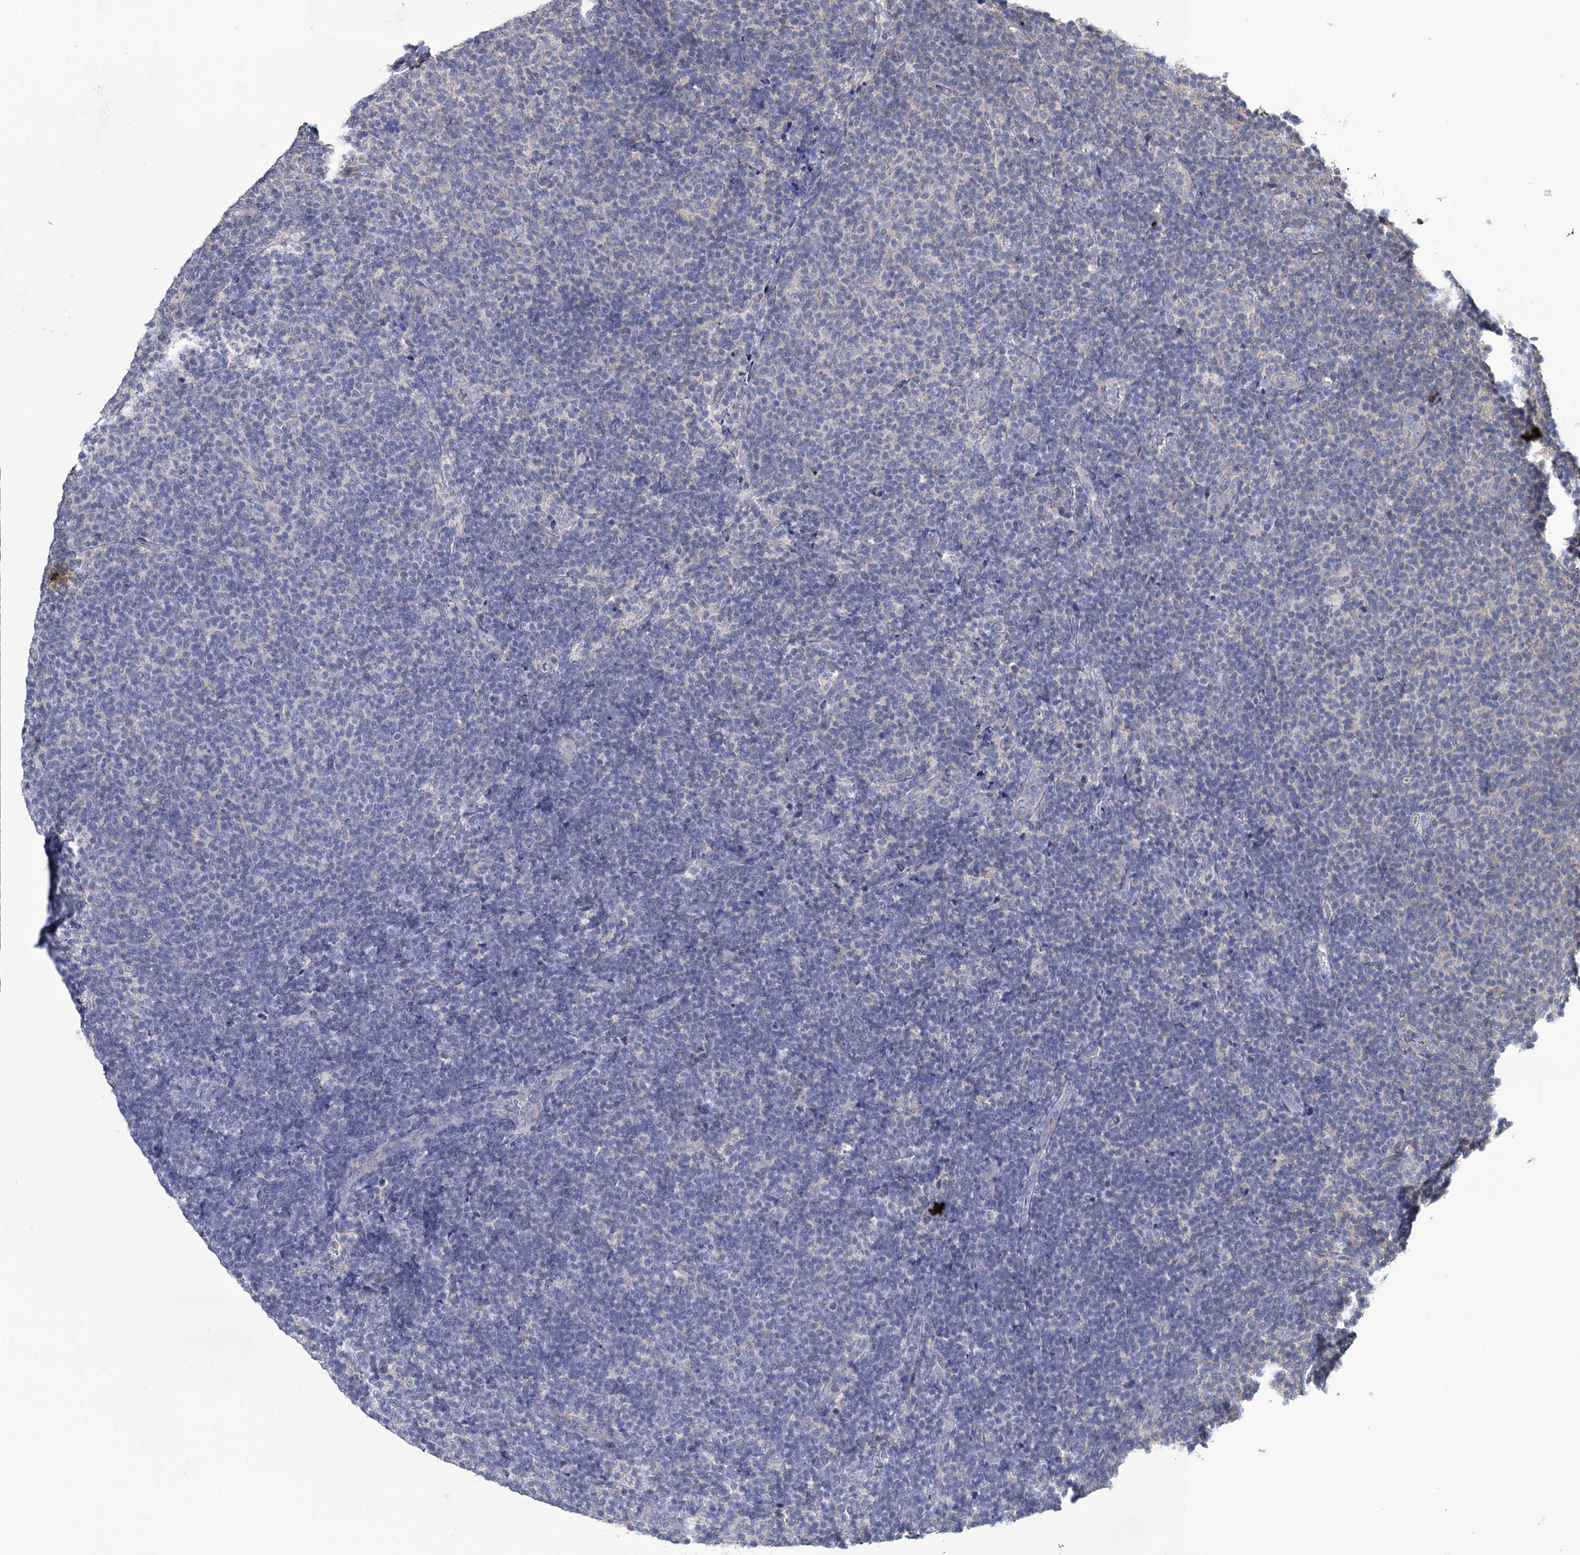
{"staining": {"intensity": "negative", "quantity": "none", "location": "none"}, "tissue": "lymphoma", "cell_type": "Tumor cells", "image_type": "cancer", "snomed": [{"axis": "morphology", "description": "Malignant lymphoma, non-Hodgkin's type, Low grade"}, {"axis": "topography", "description": "Lymph node"}], "caption": "The immunohistochemistry photomicrograph has no significant staining in tumor cells of lymphoma tissue.", "gene": "GSTM2", "patient": {"sex": "male", "age": 66}}